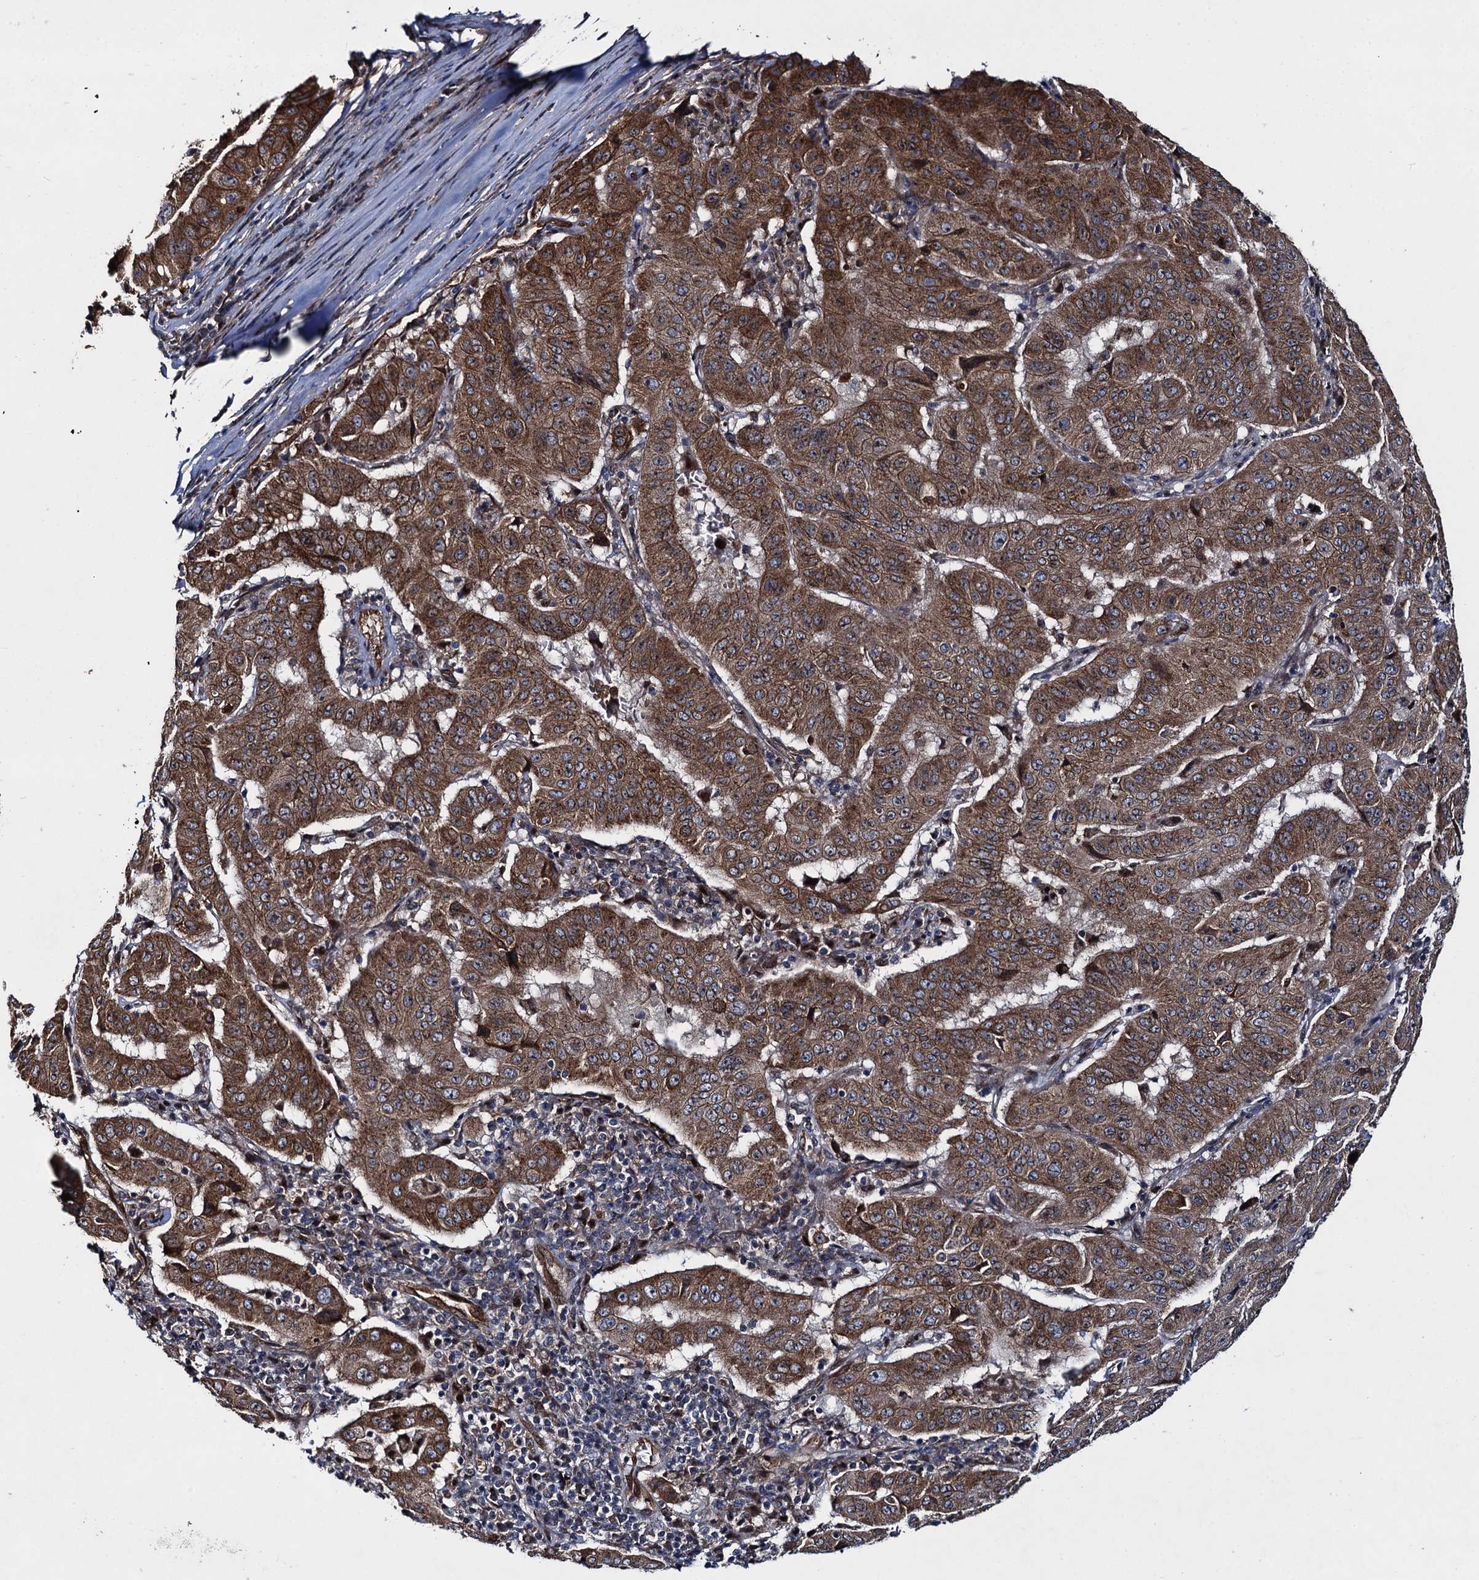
{"staining": {"intensity": "strong", "quantity": ">75%", "location": "cytoplasmic/membranous"}, "tissue": "pancreatic cancer", "cell_type": "Tumor cells", "image_type": "cancer", "snomed": [{"axis": "morphology", "description": "Adenocarcinoma, NOS"}, {"axis": "topography", "description": "Pancreas"}], "caption": "Immunohistochemical staining of adenocarcinoma (pancreatic) shows high levels of strong cytoplasmic/membranous protein positivity in approximately >75% of tumor cells. (IHC, brightfield microscopy, high magnification).", "gene": "EVX2", "patient": {"sex": "male", "age": 63}}